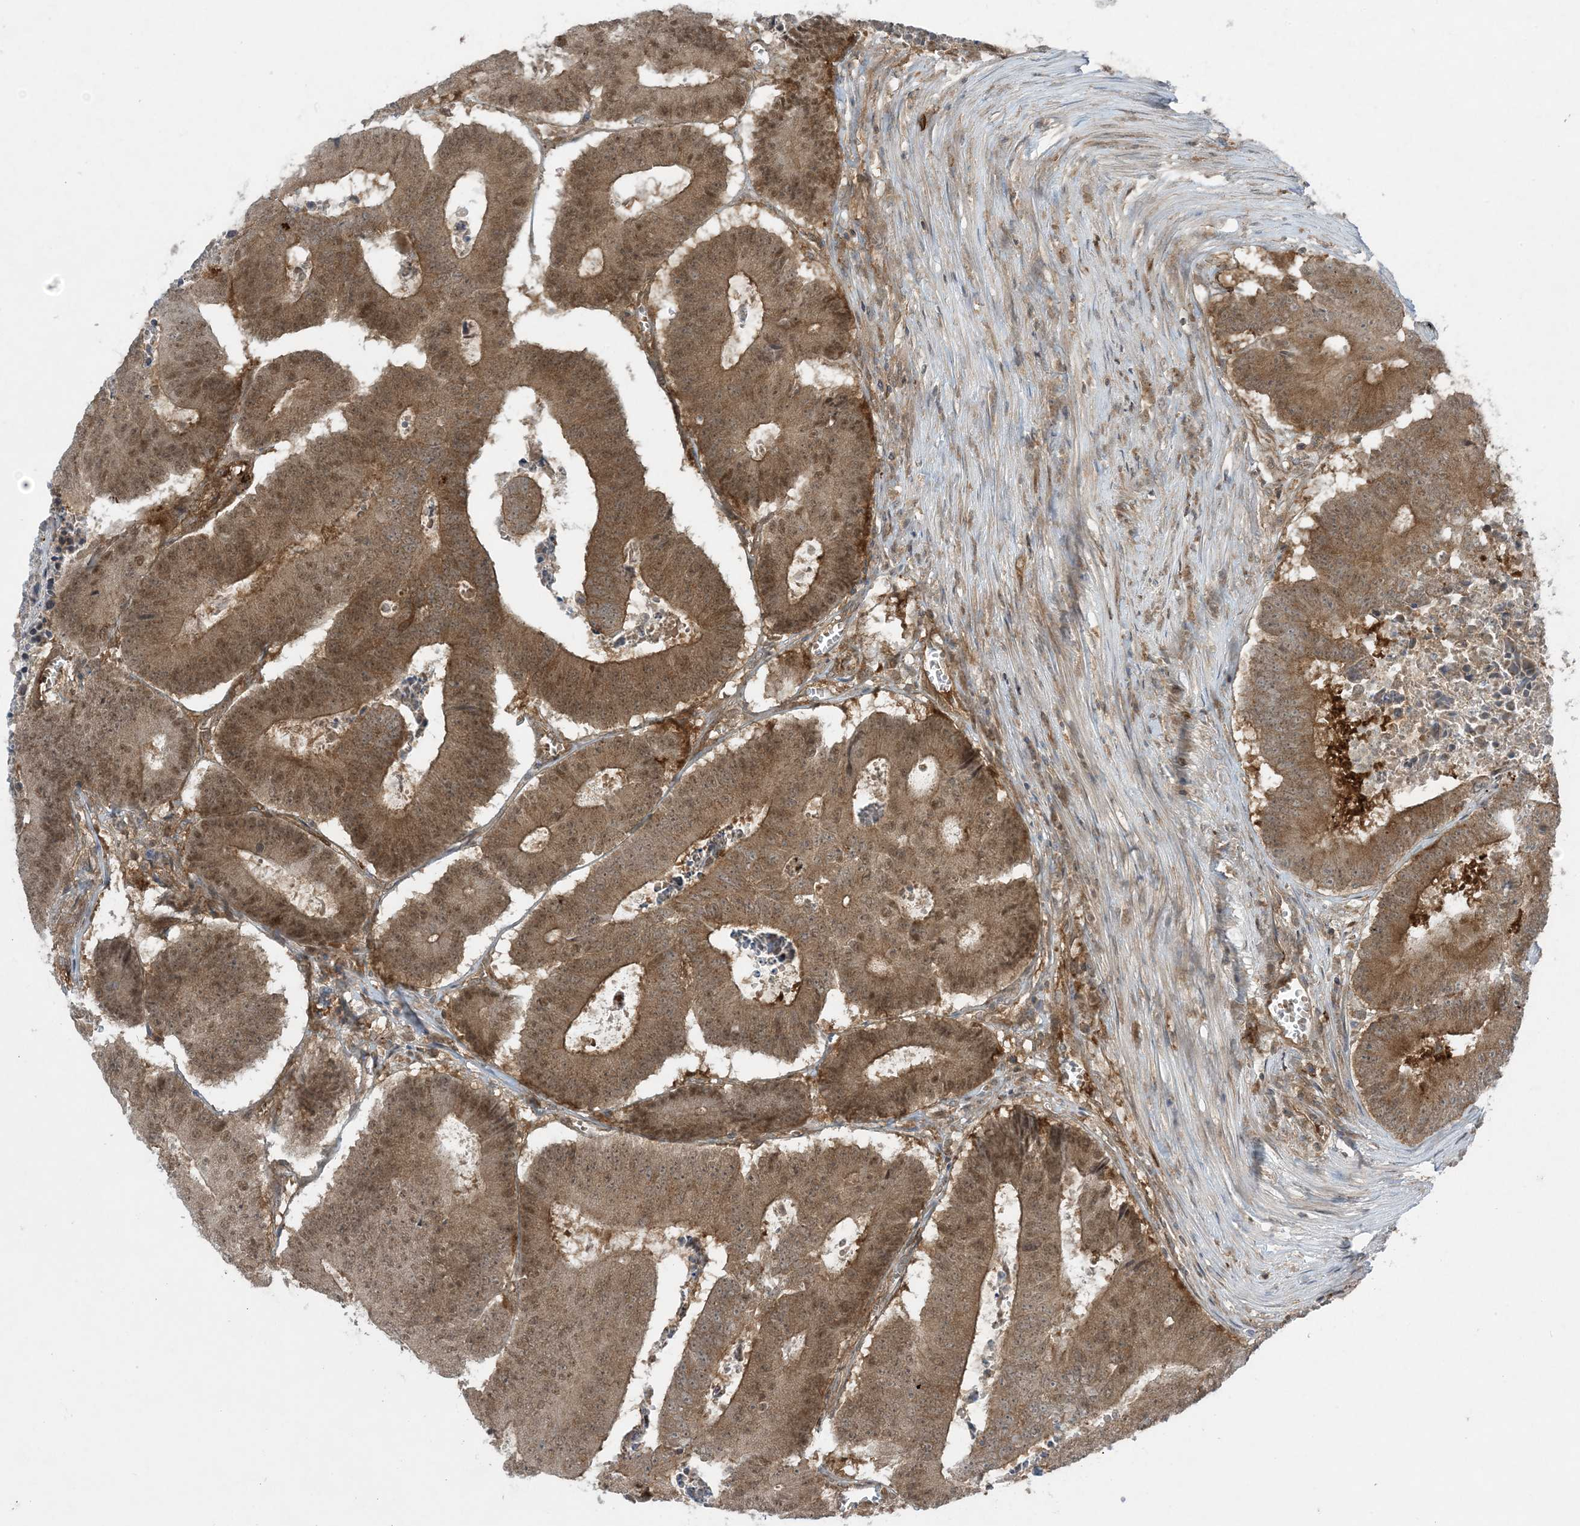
{"staining": {"intensity": "moderate", "quantity": ">75%", "location": "cytoplasmic/membranous,nuclear"}, "tissue": "colorectal cancer", "cell_type": "Tumor cells", "image_type": "cancer", "snomed": [{"axis": "morphology", "description": "Adenocarcinoma, NOS"}, {"axis": "topography", "description": "Colon"}], "caption": "DAB immunohistochemical staining of colorectal cancer shows moderate cytoplasmic/membranous and nuclear protein expression in about >75% of tumor cells.", "gene": "STAM2", "patient": {"sex": "male", "age": 87}}